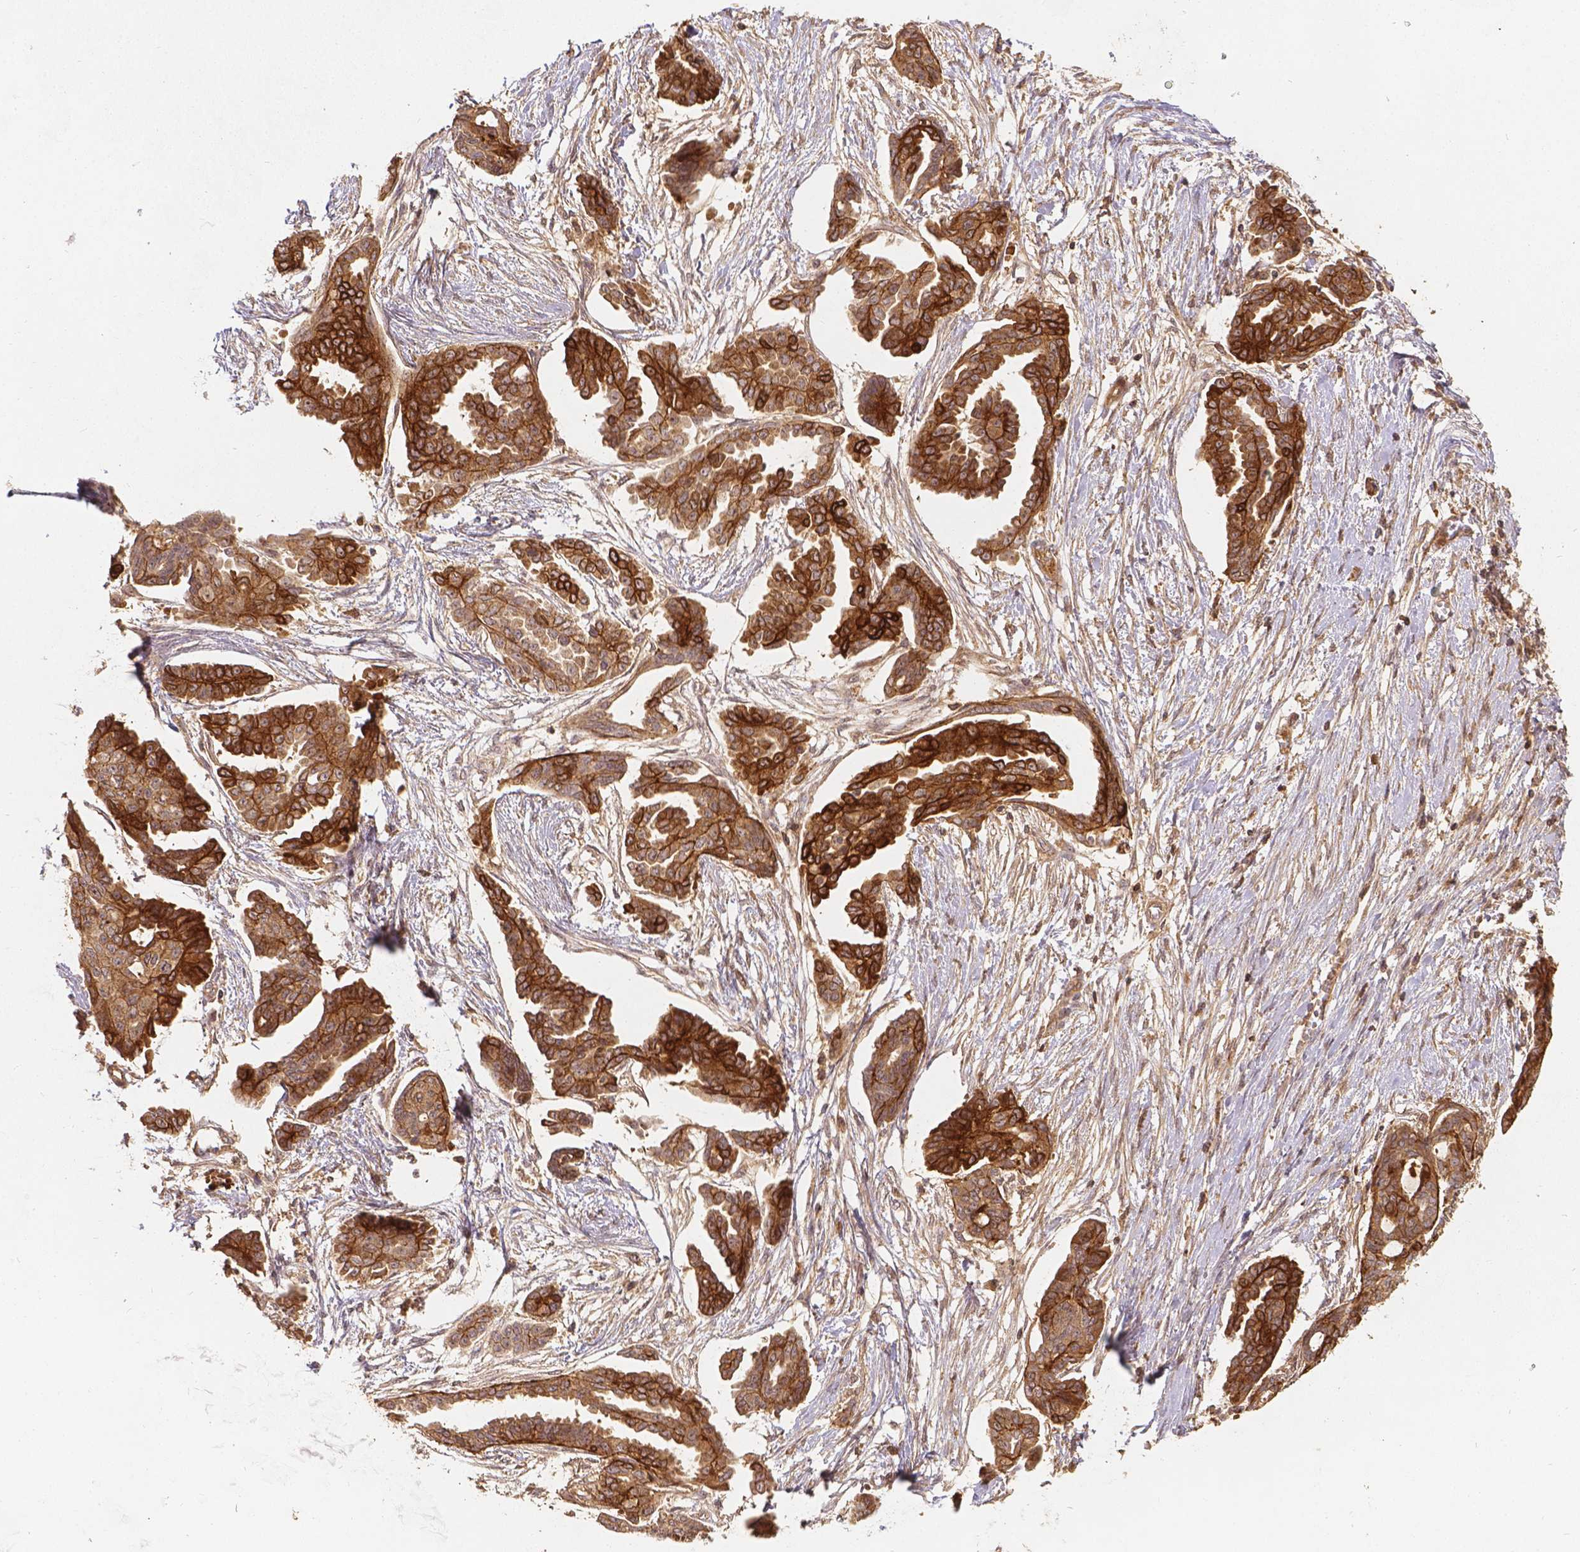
{"staining": {"intensity": "strong", "quantity": ">75%", "location": "cytoplasmic/membranous"}, "tissue": "ovarian cancer", "cell_type": "Tumor cells", "image_type": "cancer", "snomed": [{"axis": "morphology", "description": "Cystadenocarcinoma, serous, NOS"}, {"axis": "topography", "description": "Ovary"}], "caption": "The photomicrograph demonstrates immunohistochemical staining of serous cystadenocarcinoma (ovarian). There is strong cytoplasmic/membranous staining is seen in approximately >75% of tumor cells.", "gene": "XPR1", "patient": {"sex": "female", "age": 71}}